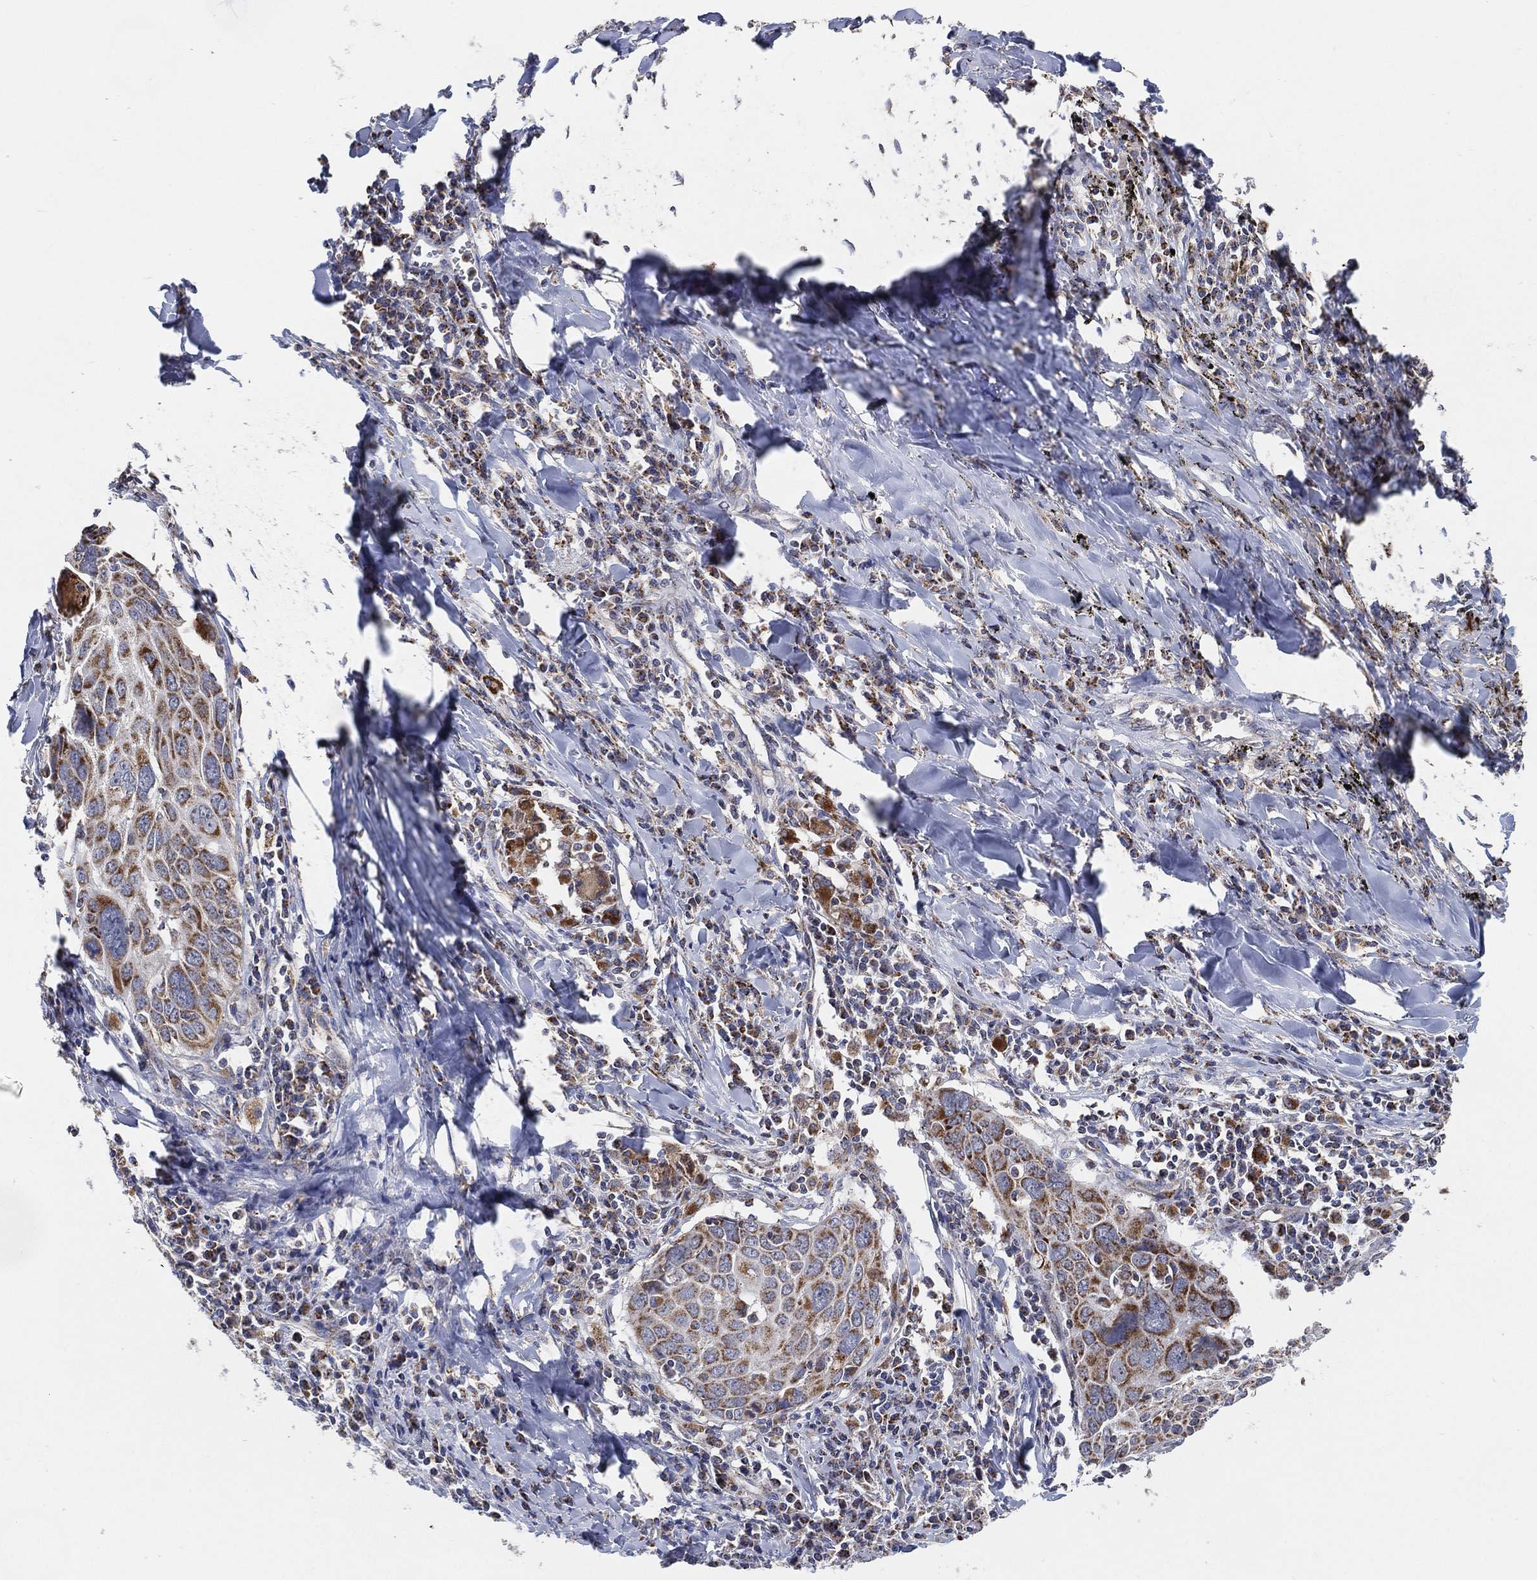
{"staining": {"intensity": "moderate", "quantity": ">75%", "location": "cytoplasmic/membranous"}, "tissue": "lung cancer", "cell_type": "Tumor cells", "image_type": "cancer", "snomed": [{"axis": "morphology", "description": "Squamous cell carcinoma, NOS"}, {"axis": "topography", "description": "Lung"}], "caption": "The photomicrograph demonstrates a brown stain indicating the presence of a protein in the cytoplasmic/membranous of tumor cells in lung cancer.", "gene": "GCAT", "patient": {"sex": "male", "age": 57}}